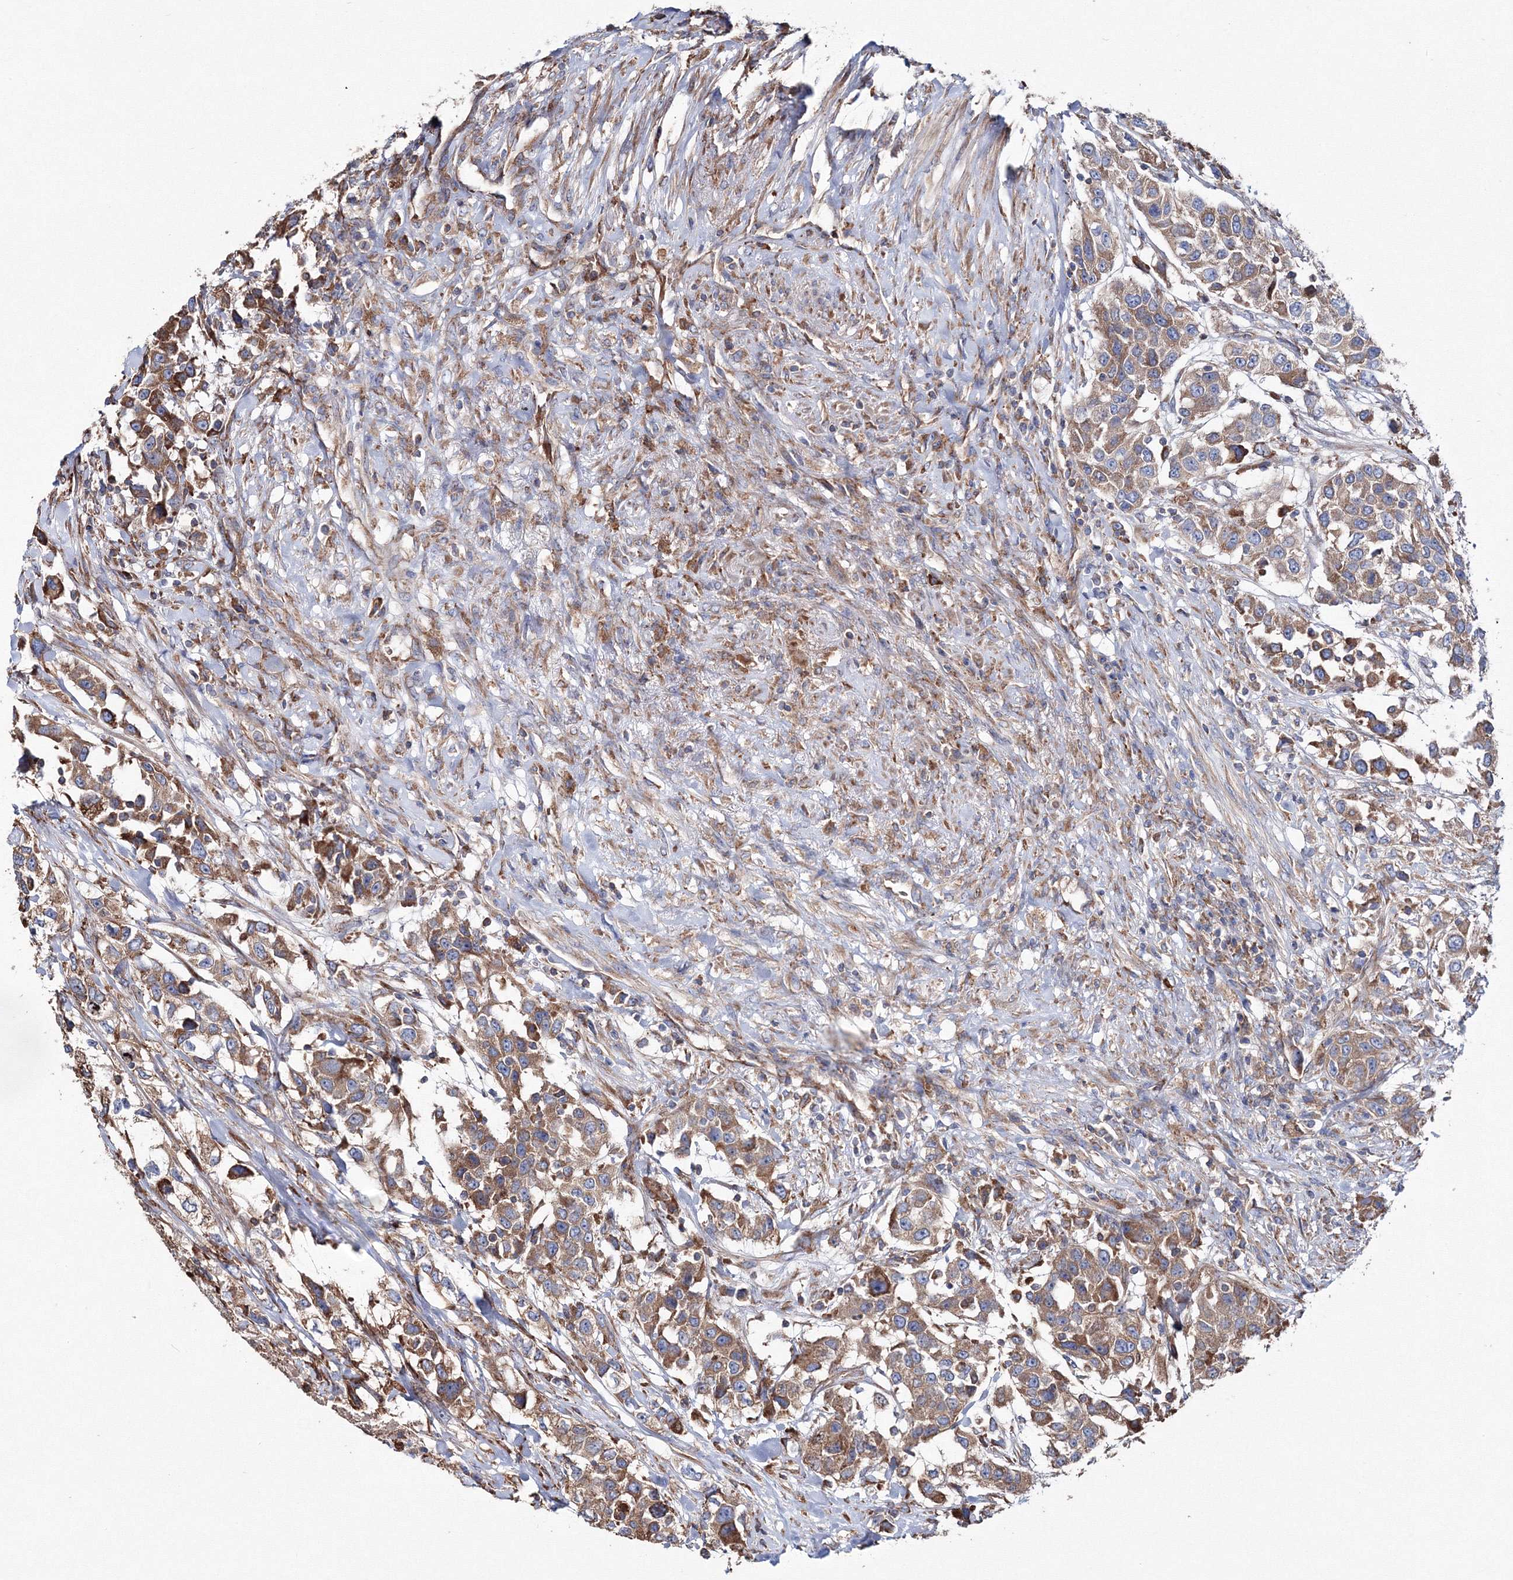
{"staining": {"intensity": "moderate", "quantity": ">75%", "location": "cytoplasmic/membranous"}, "tissue": "urothelial cancer", "cell_type": "Tumor cells", "image_type": "cancer", "snomed": [{"axis": "morphology", "description": "Urothelial carcinoma, High grade"}, {"axis": "topography", "description": "Urinary bladder"}], "caption": "A high-resolution image shows immunohistochemistry (IHC) staining of urothelial cancer, which reveals moderate cytoplasmic/membranous expression in approximately >75% of tumor cells.", "gene": "VPS8", "patient": {"sex": "female", "age": 80}}